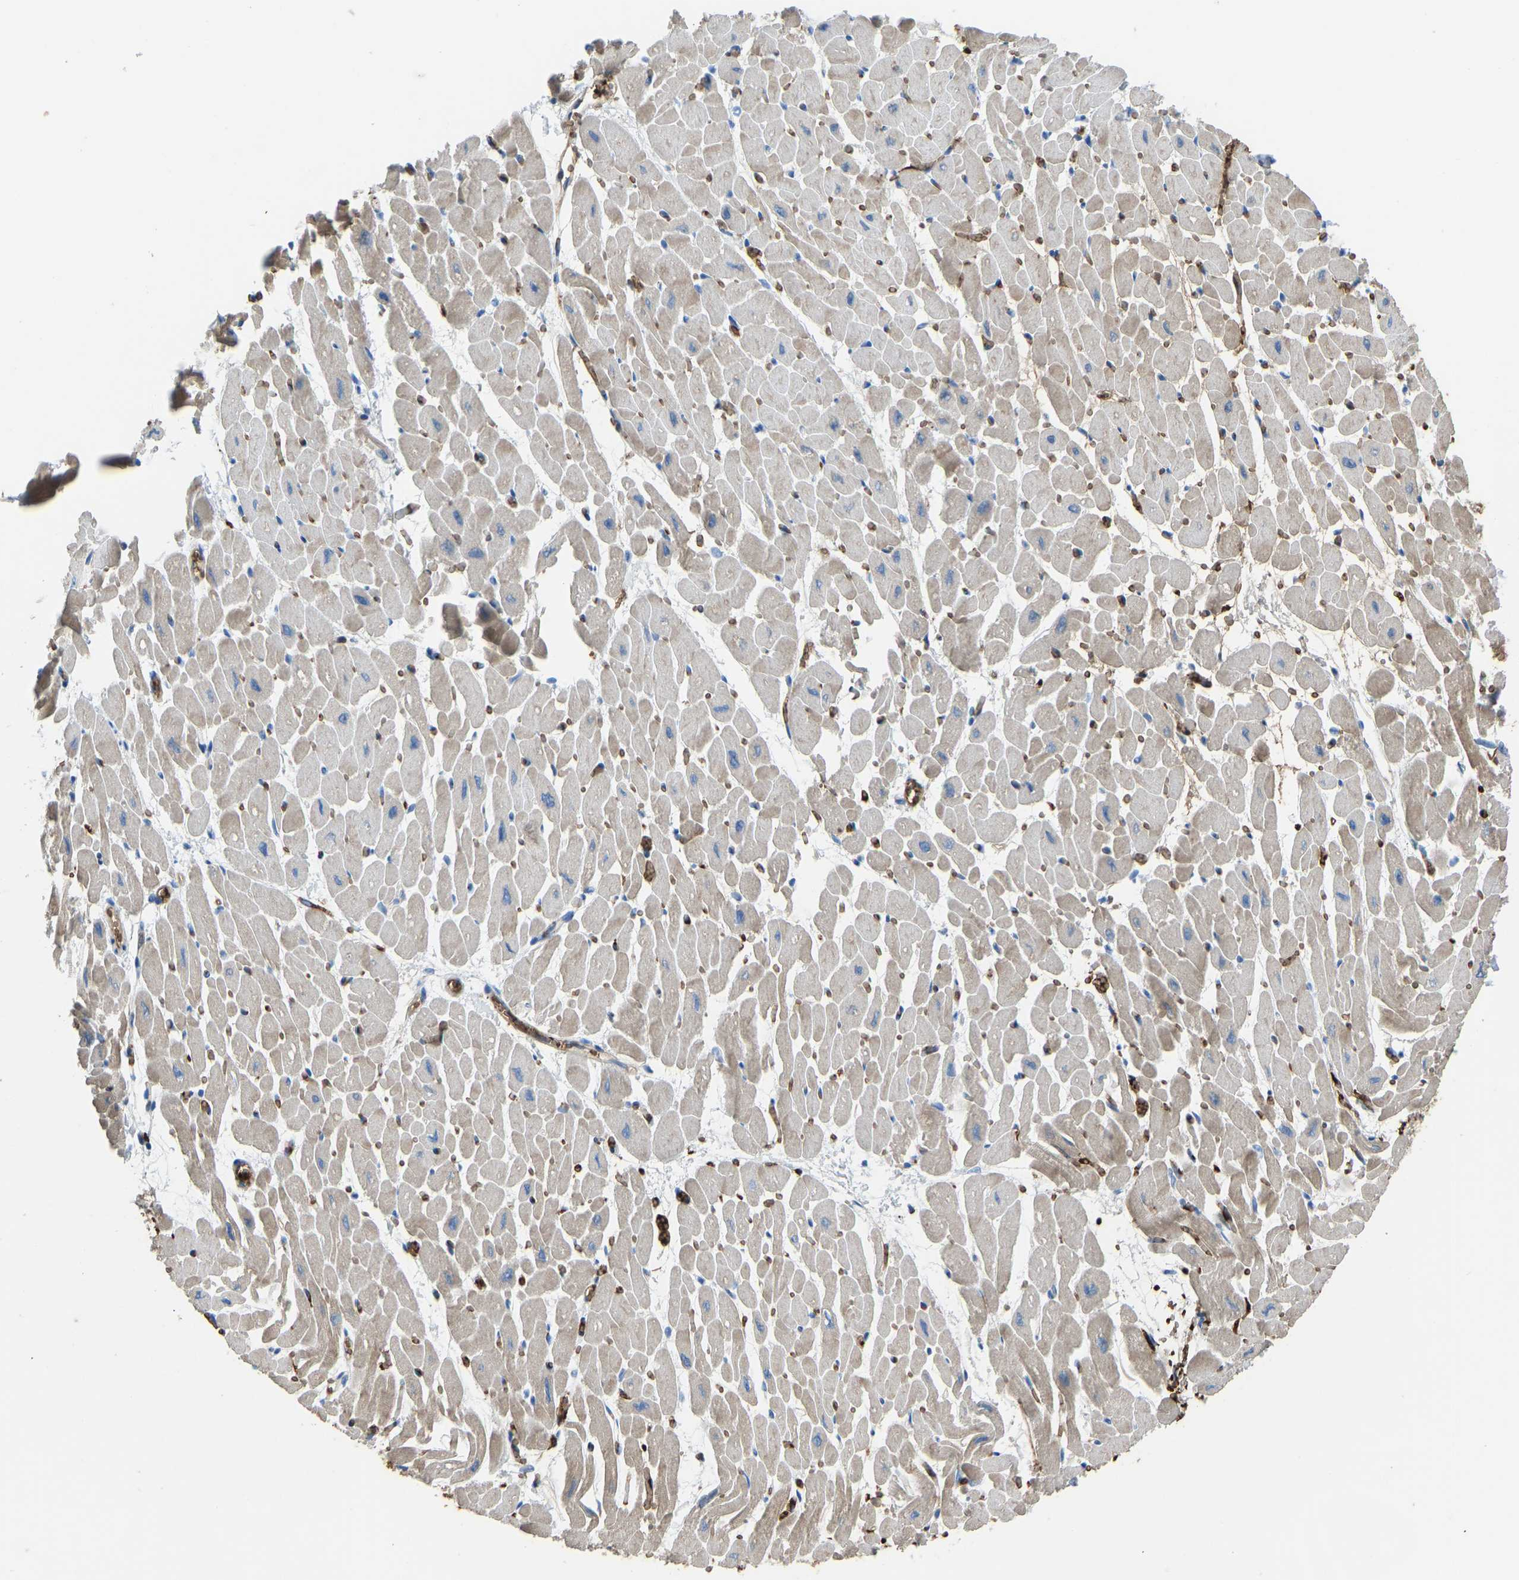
{"staining": {"intensity": "weak", "quantity": ">75%", "location": "cytoplasmic/membranous"}, "tissue": "heart muscle", "cell_type": "Cardiomyocytes", "image_type": "normal", "snomed": [{"axis": "morphology", "description": "Normal tissue, NOS"}, {"axis": "topography", "description": "Heart"}], "caption": "Immunohistochemical staining of normal human heart muscle reveals low levels of weak cytoplasmic/membranous positivity in approximately >75% of cardiomyocytes. (DAB (3,3'-diaminobenzidine) IHC with brightfield microscopy, high magnification).", "gene": "PIGS", "patient": {"sex": "male", "age": 45}}